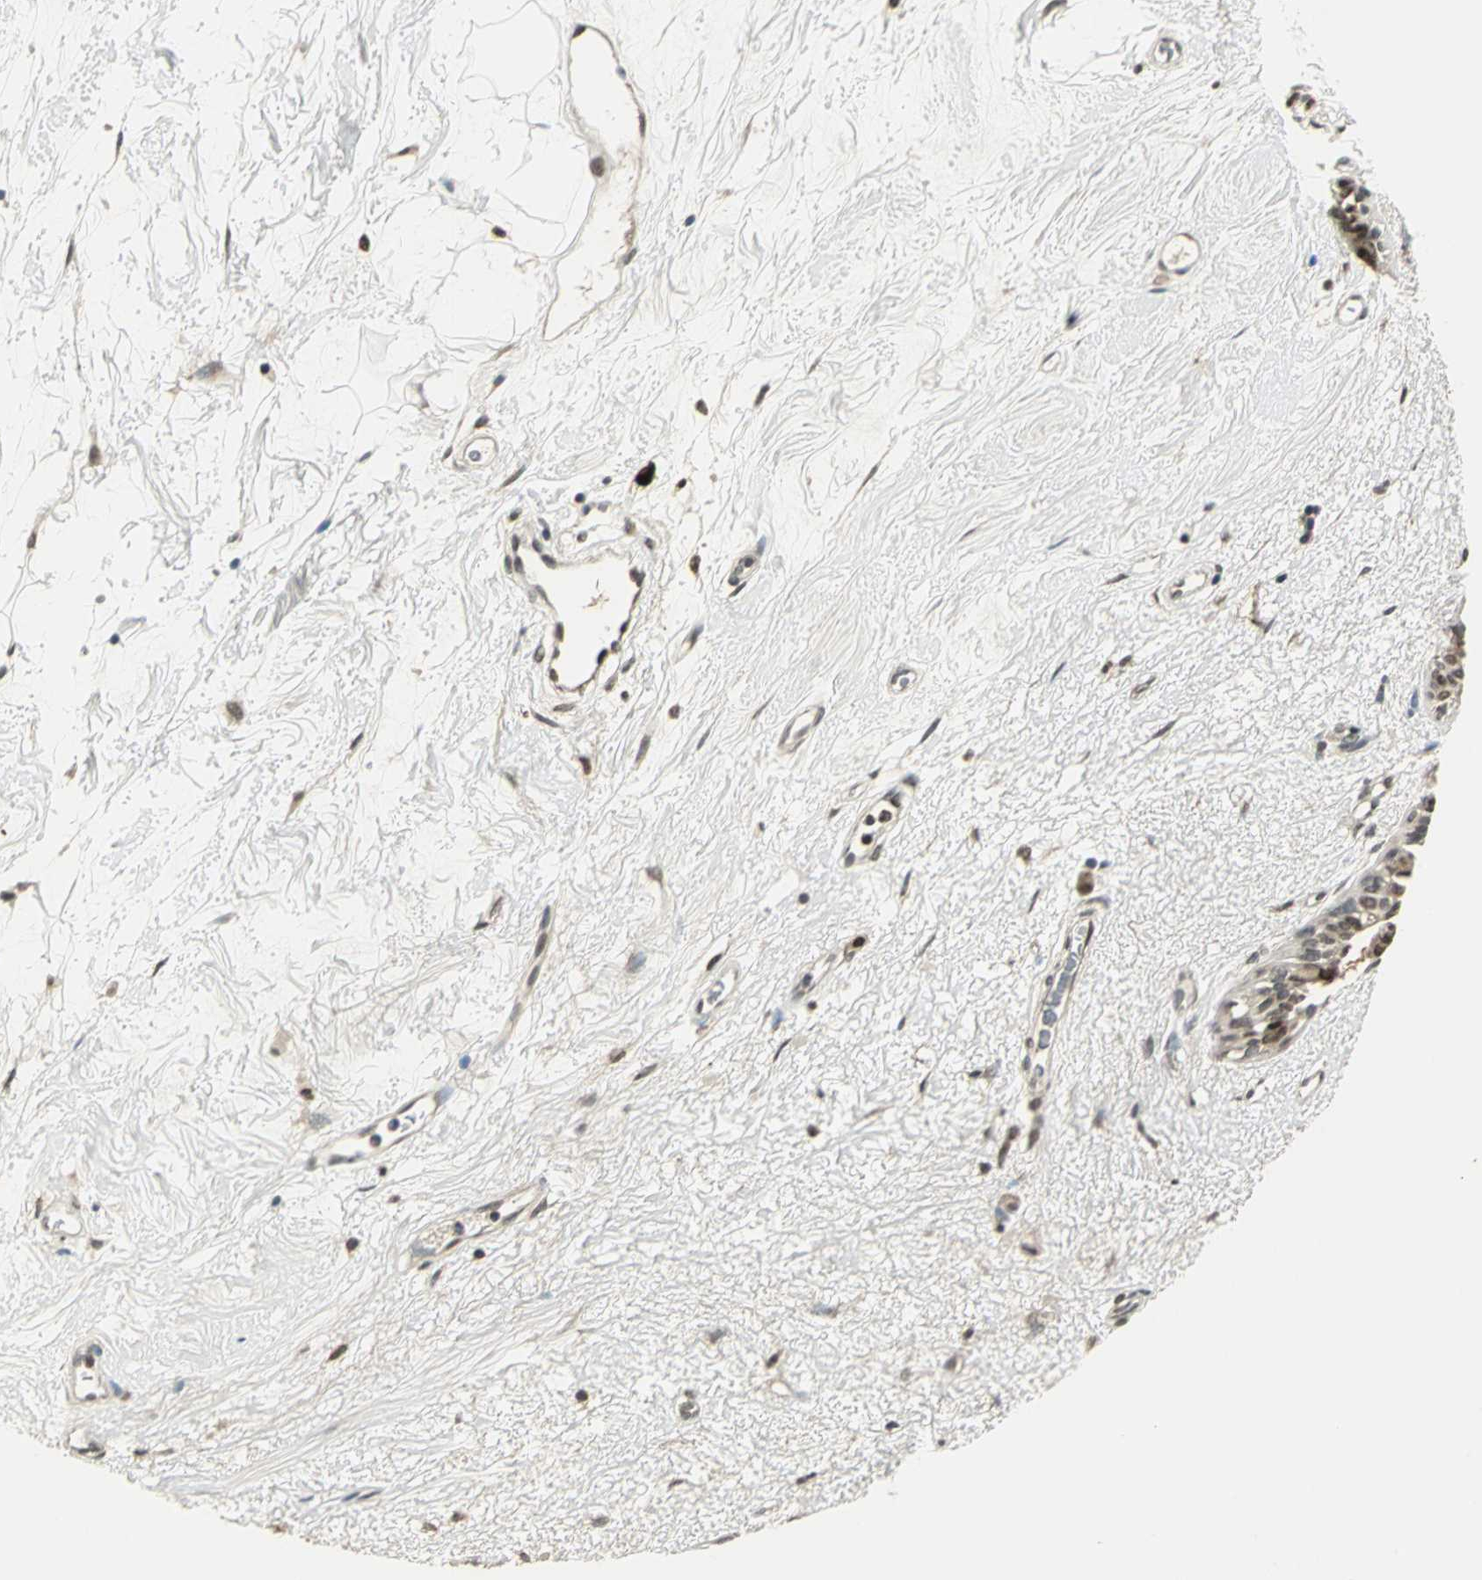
{"staining": {"intensity": "moderate", "quantity": "25%-75%", "location": "nuclear"}, "tissue": "breast cancer", "cell_type": "Tumor cells", "image_type": "cancer", "snomed": [{"axis": "morphology", "description": "Duct carcinoma"}, {"axis": "topography", "description": "Breast"}], "caption": "A medium amount of moderate nuclear staining is seen in approximately 25%-75% of tumor cells in breast infiltrating ductal carcinoma tissue.", "gene": "RAD17", "patient": {"sex": "female", "age": 40}}